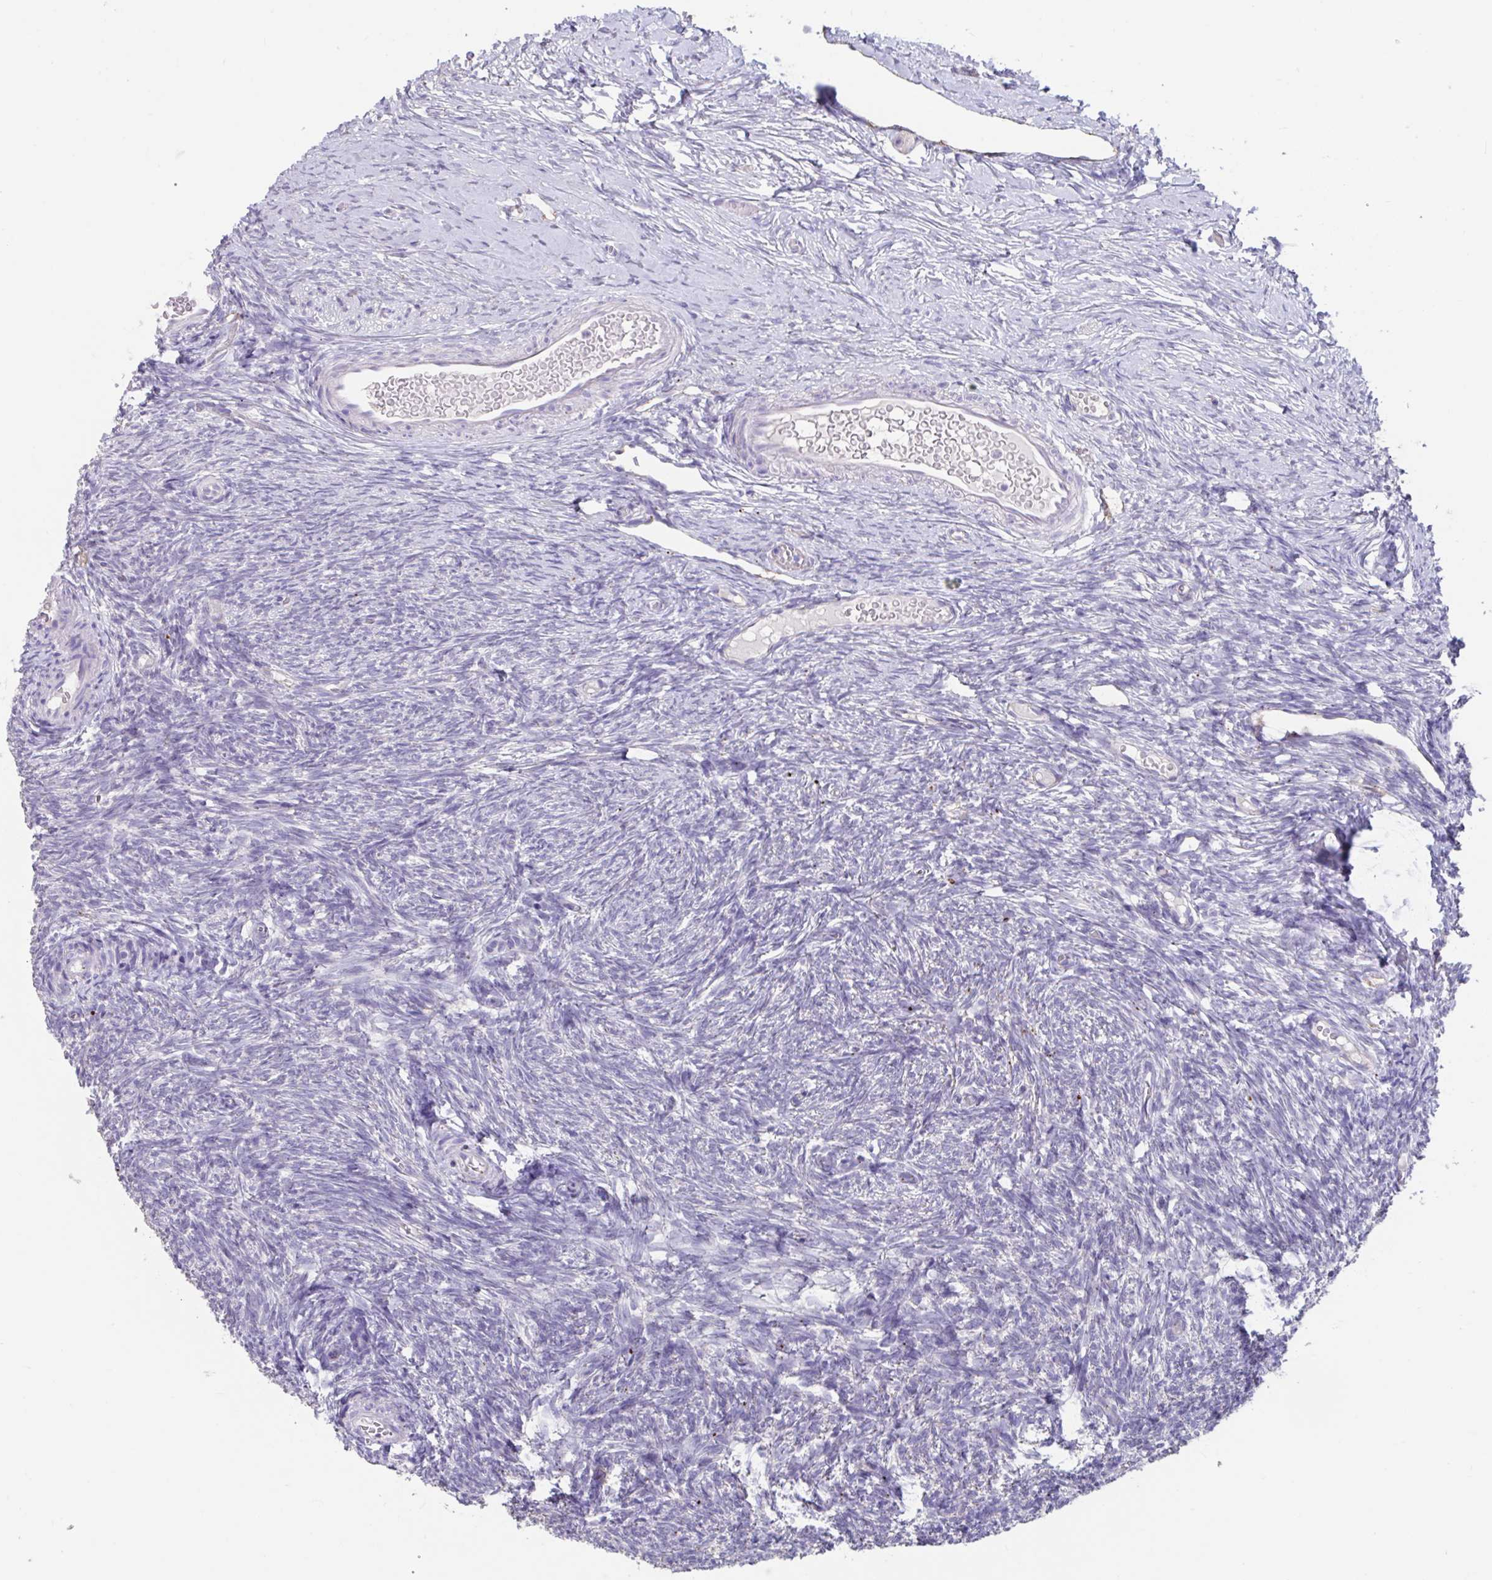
{"staining": {"intensity": "negative", "quantity": "none", "location": "none"}, "tissue": "ovary", "cell_type": "Ovarian stroma cells", "image_type": "normal", "snomed": [{"axis": "morphology", "description": "Normal tissue, NOS"}, {"axis": "topography", "description": "Ovary"}], "caption": "Image shows no protein positivity in ovarian stroma cells of normal ovary. (Brightfield microscopy of DAB IHC at high magnification).", "gene": "GPR162", "patient": {"sex": "female", "age": 39}}